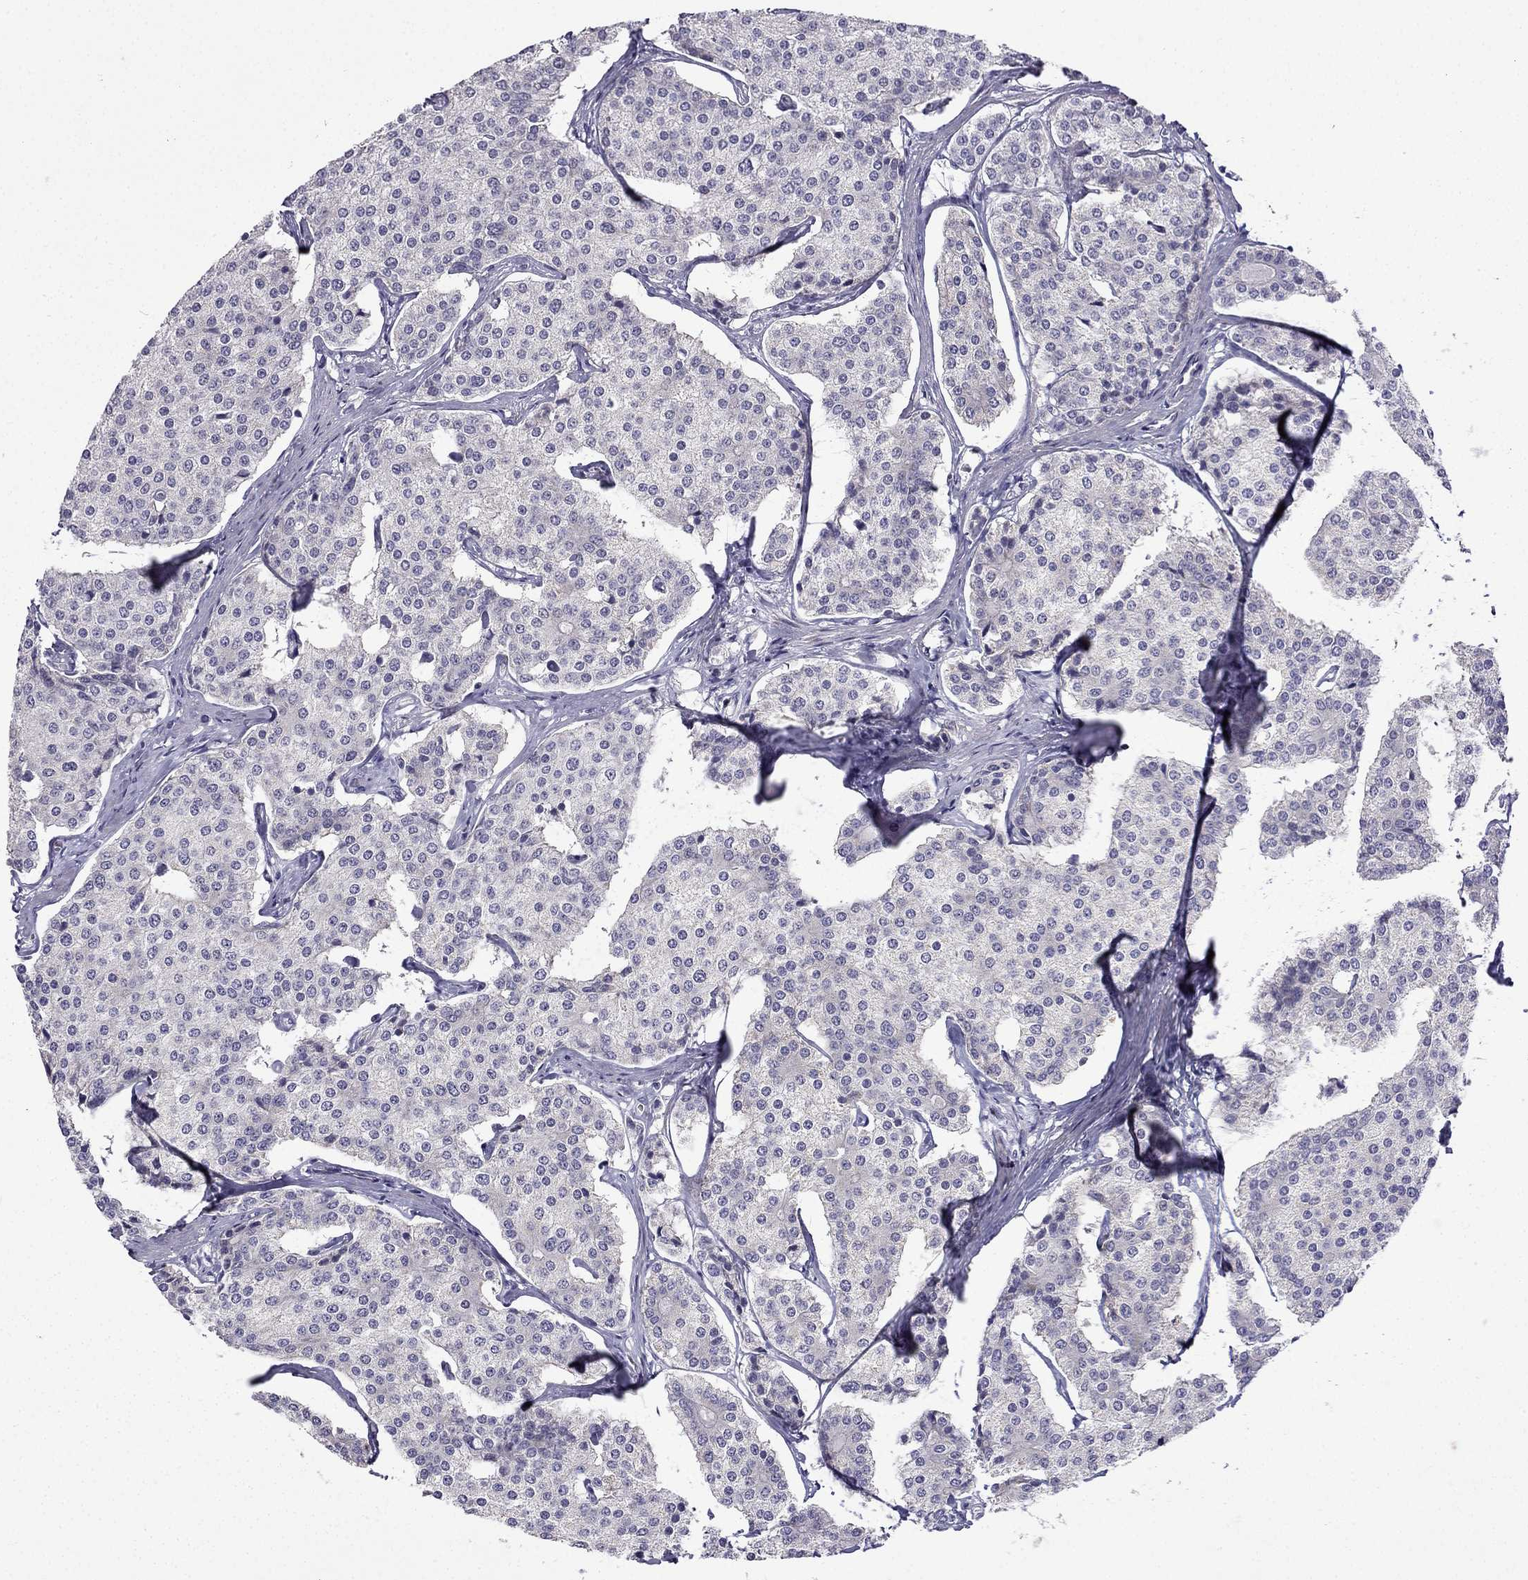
{"staining": {"intensity": "negative", "quantity": "none", "location": "none"}, "tissue": "carcinoid", "cell_type": "Tumor cells", "image_type": "cancer", "snomed": [{"axis": "morphology", "description": "Carcinoid, malignant, NOS"}, {"axis": "topography", "description": "Small intestine"}], "caption": "High power microscopy micrograph of an immunohistochemistry (IHC) micrograph of malignant carcinoid, revealing no significant staining in tumor cells.", "gene": "UHRF1", "patient": {"sex": "female", "age": 65}}